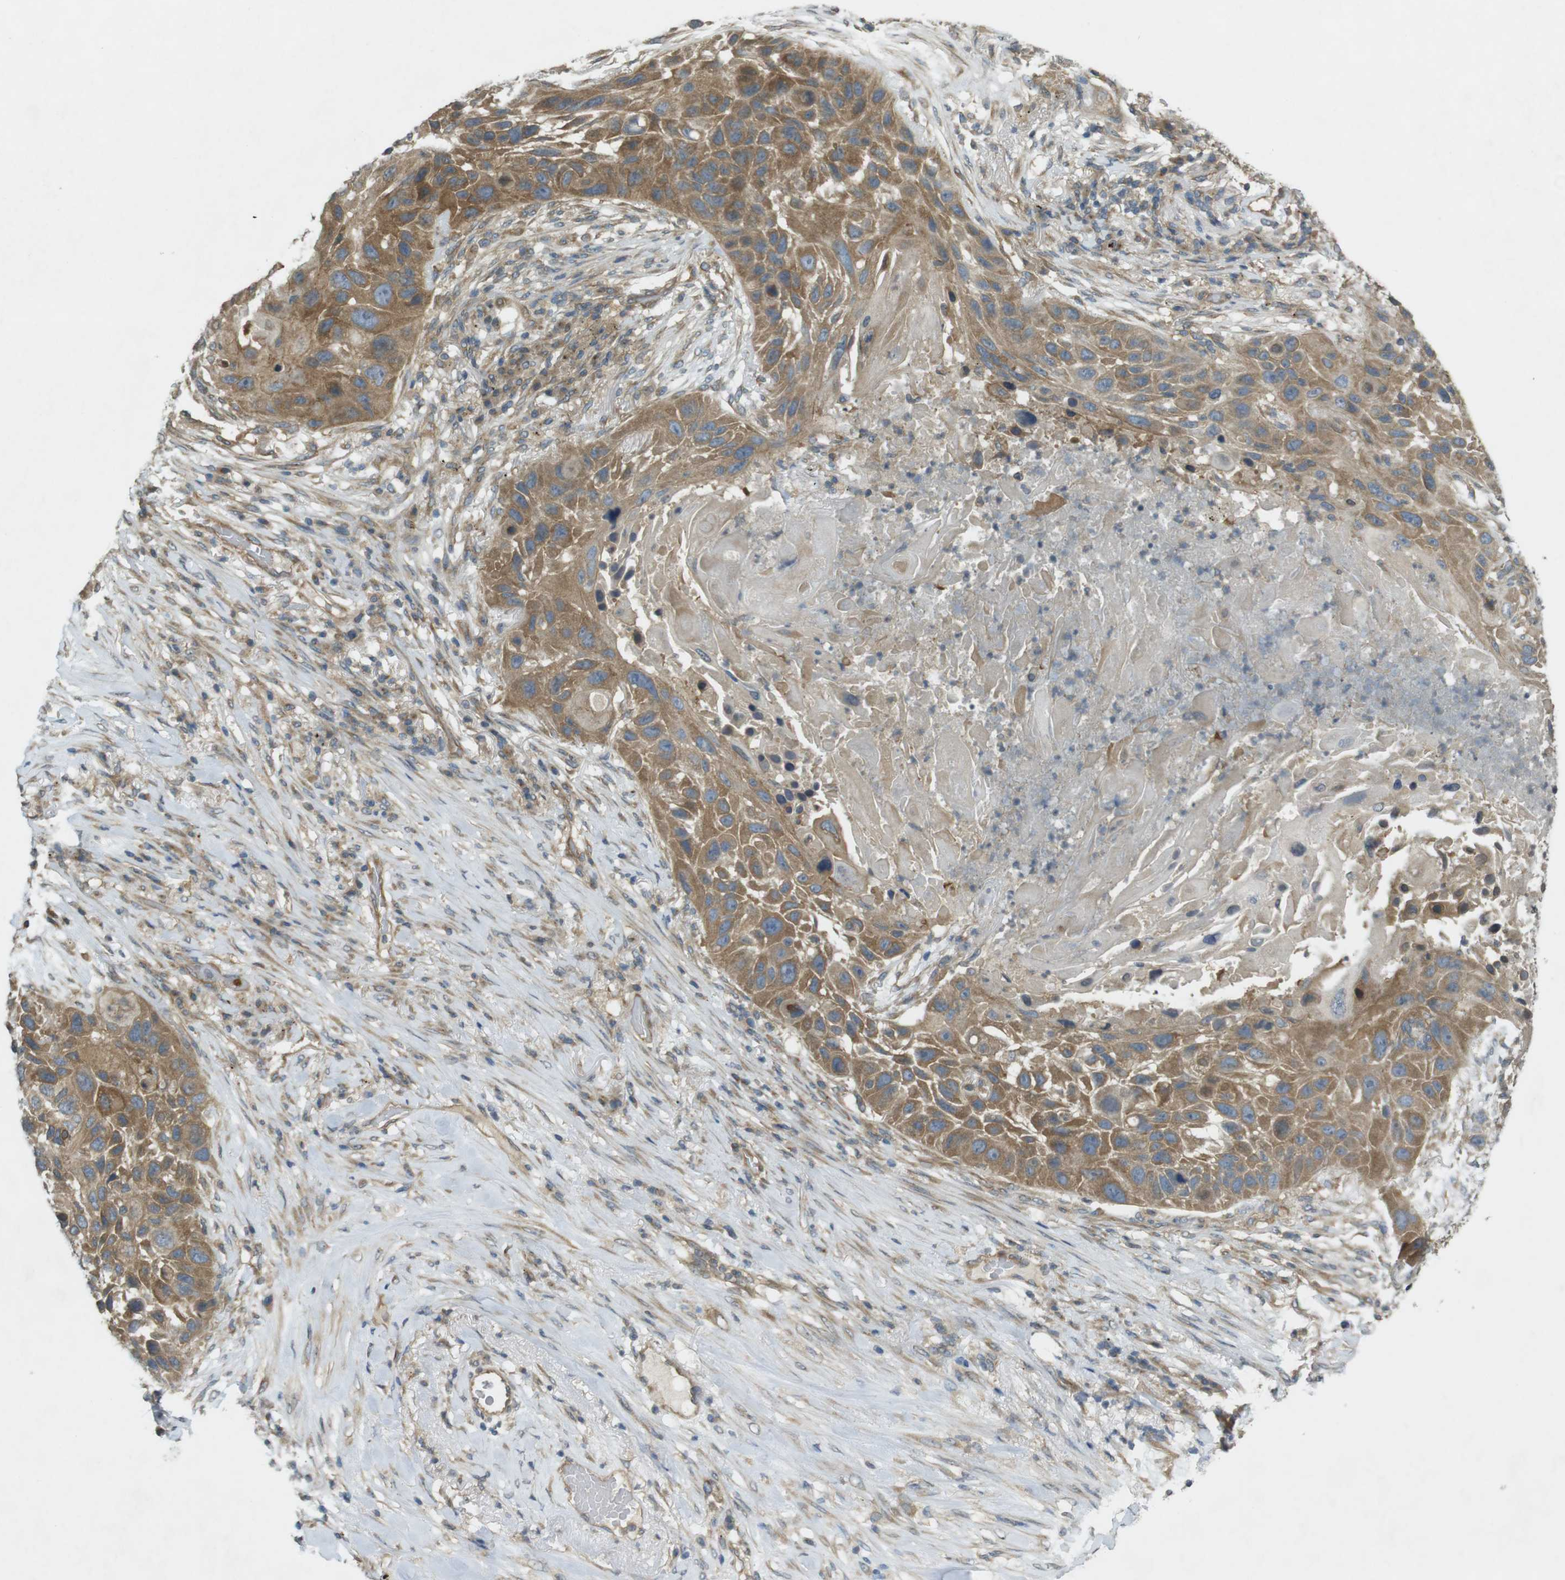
{"staining": {"intensity": "moderate", "quantity": ">75%", "location": "cytoplasmic/membranous"}, "tissue": "lung cancer", "cell_type": "Tumor cells", "image_type": "cancer", "snomed": [{"axis": "morphology", "description": "Squamous cell carcinoma, NOS"}, {"axis": "topography", "description": "Lung"}], "caption": "Lung cancer (squamous cell carcinoma) stained with immunohistochemistry (IHC) displays moderate cytoplasmic/membranous positivity in about >75% of tumor cells. (DAB IHC, brown staining for protein, blue staining for nuclei).", "gene": "KIF5B", "patient": {"sex": "male", "age": 57}}